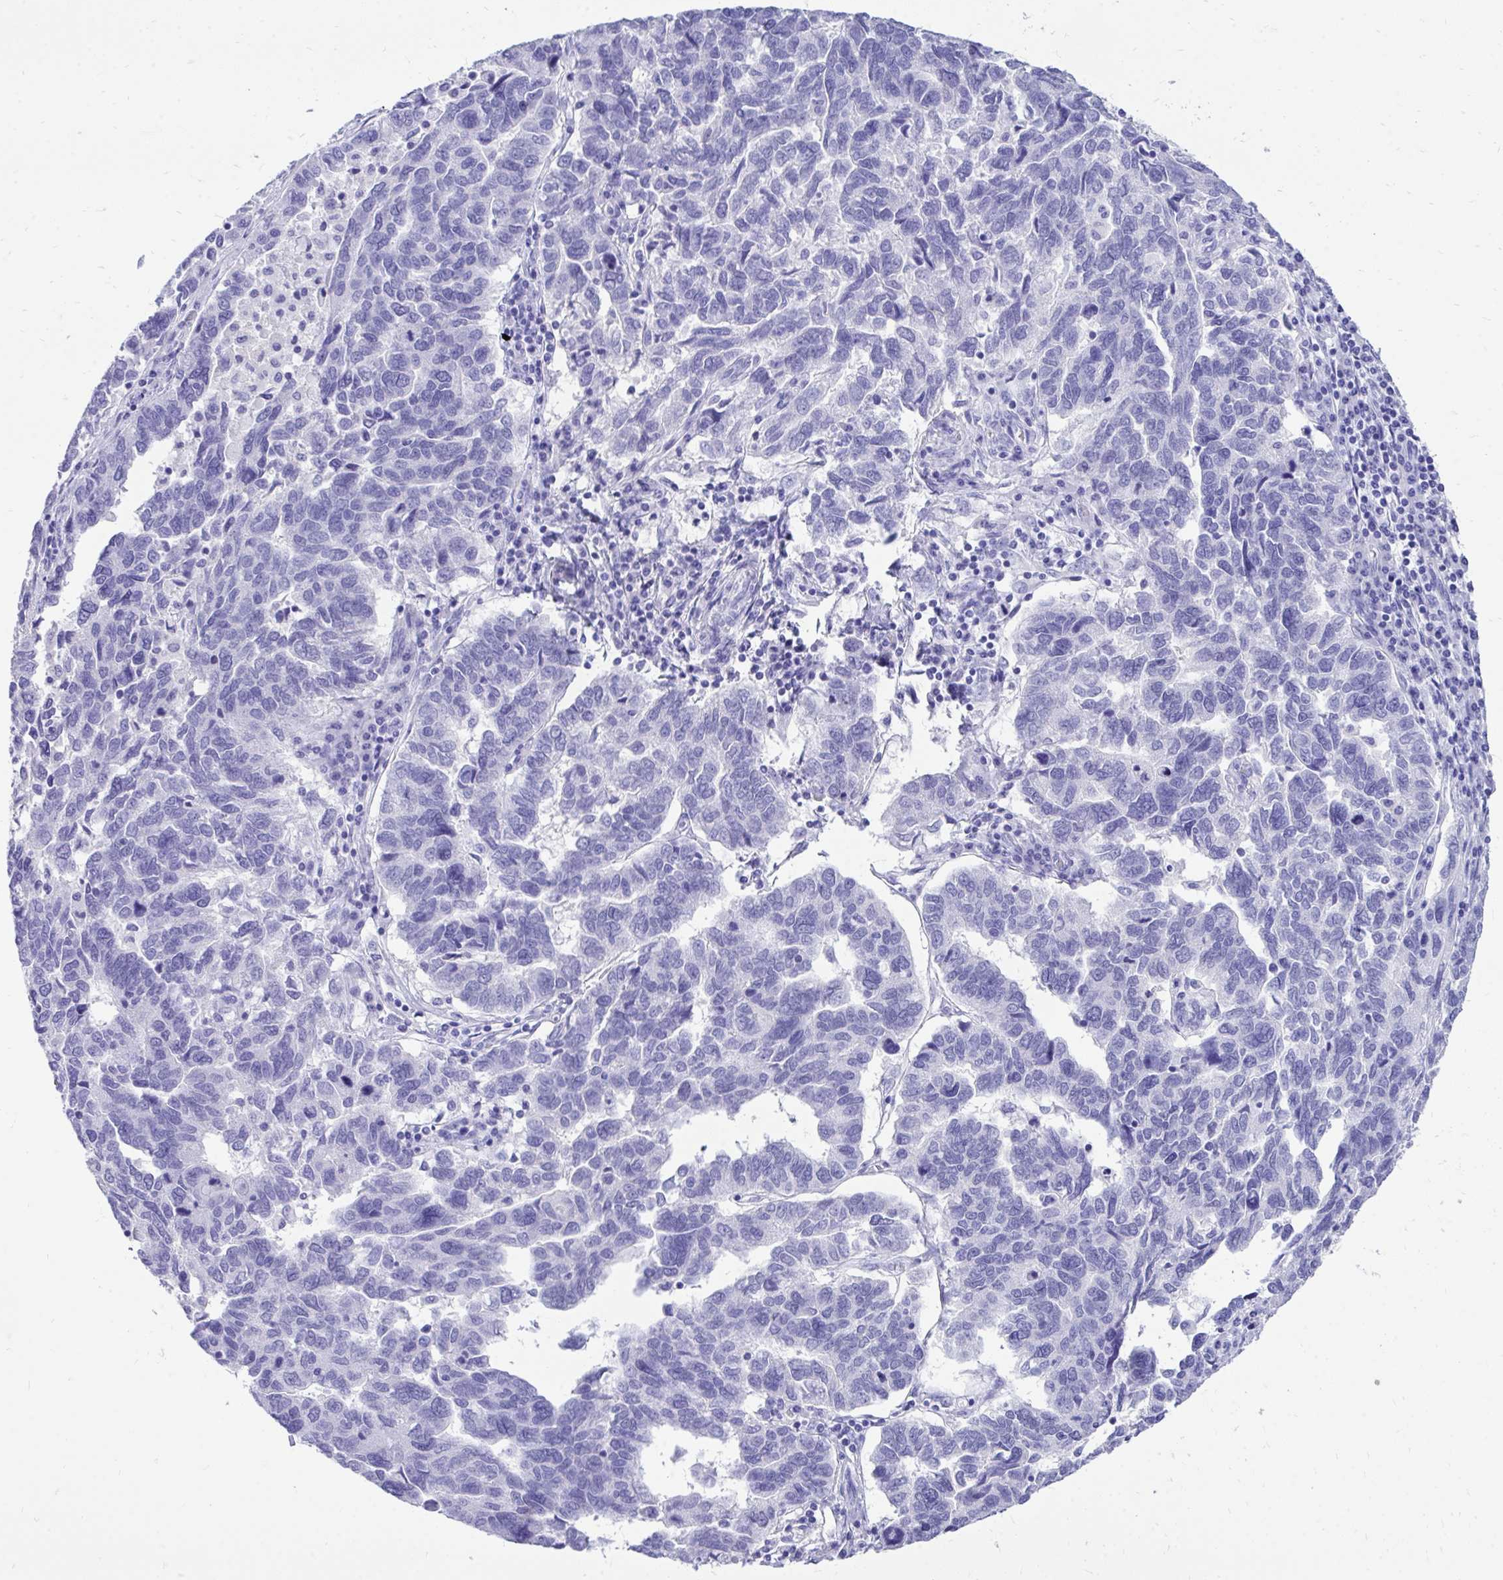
{"staining": {"intensity": "negative", "quantity": "none", "location": "none"}, "tissue": "ovarian cancer", "cell_type": "Tumor cells", "image_type": "cancer", "snomed": [{"axis": "morphology", "description": "Cystadenocarcinoma, serous, NOS"}, {"axis": "topography", "description": "Ovary"}], "caption": "Tumor cells show no significant protein expression in ovarian cancer.", "gene": "MON1A", "patient": {"sex": "female", "age": 64}}